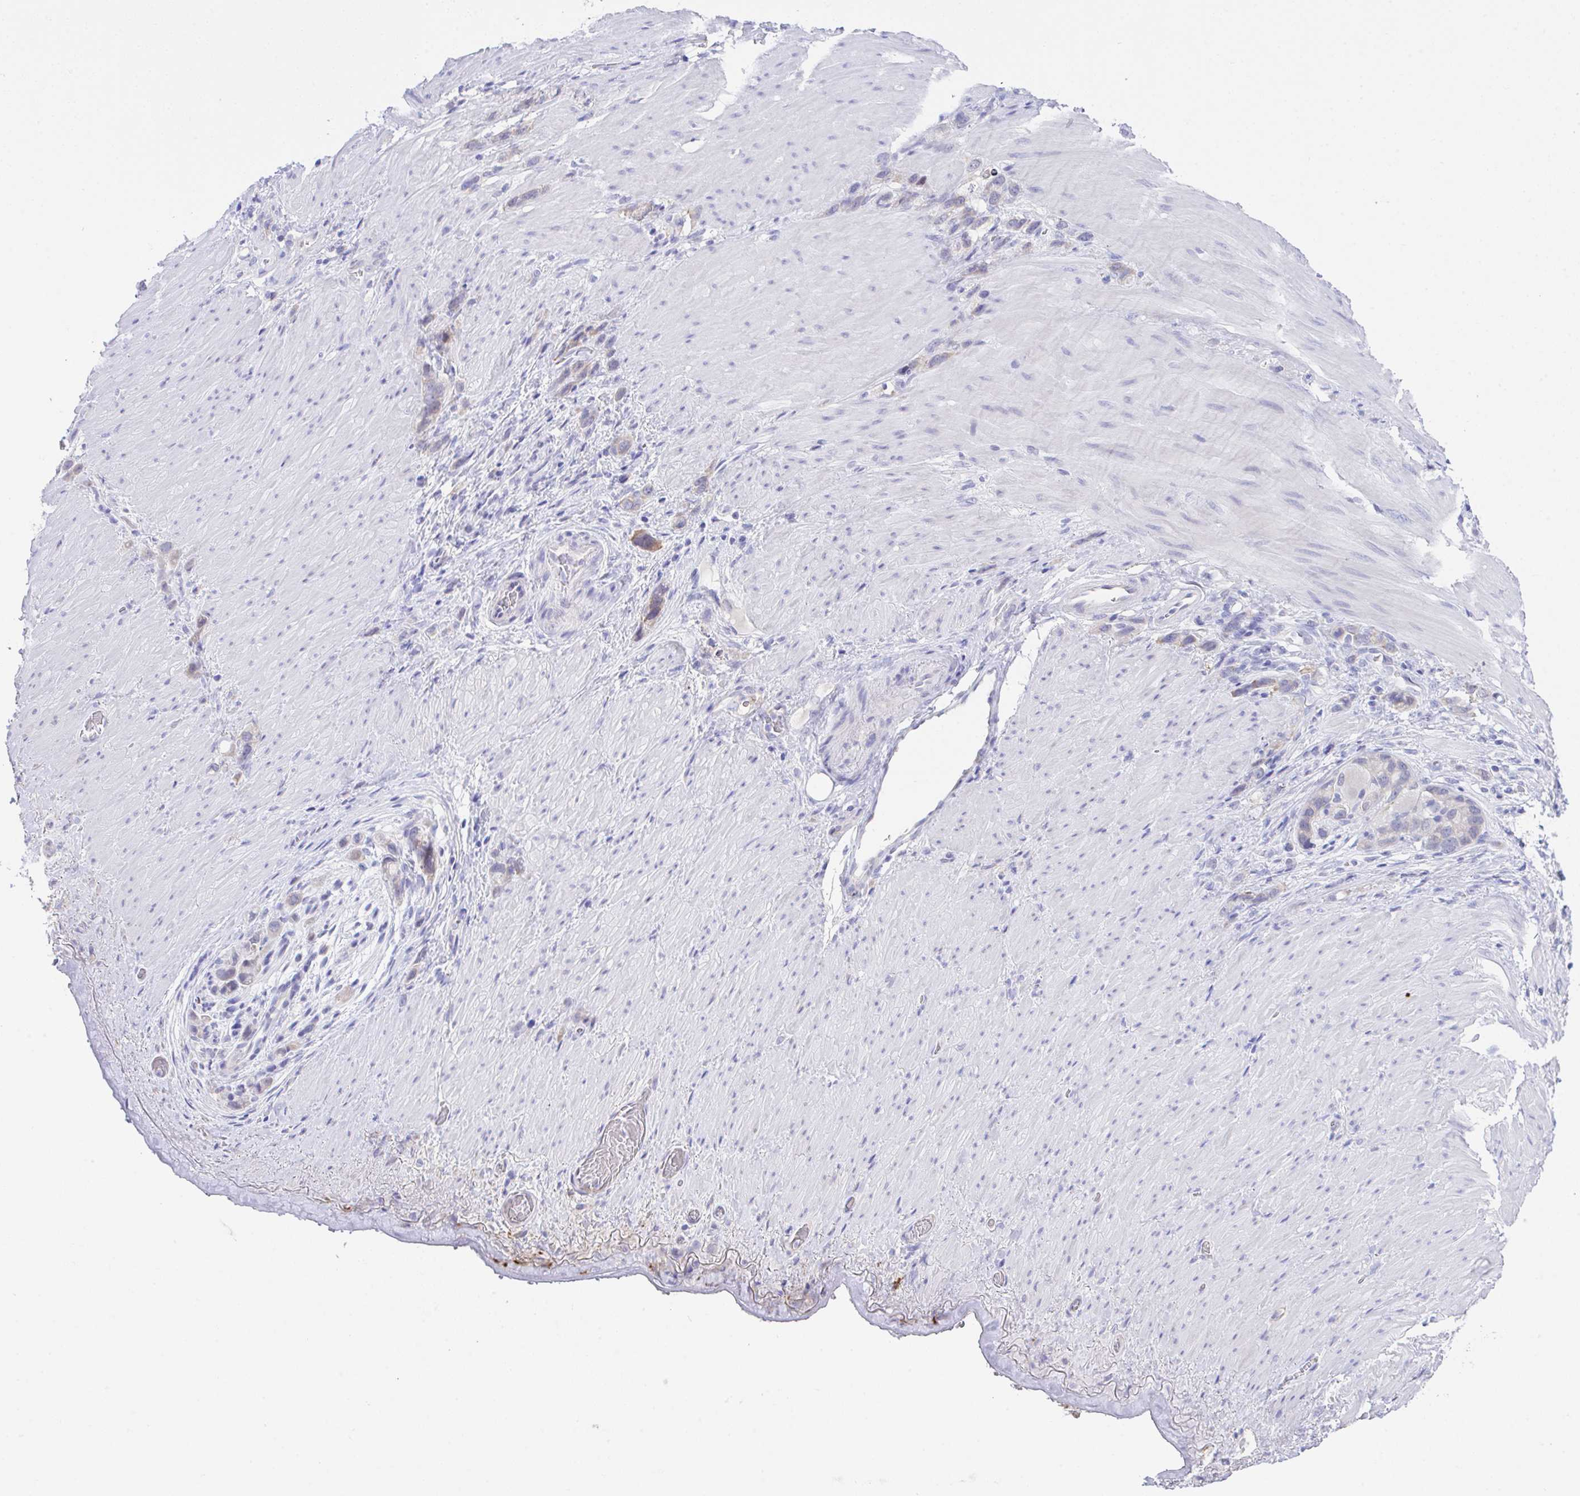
{"staining": {"intensity": "negative", "quantity": "none", "location": "none"}, "tissue": "stomach cancer", "cell_type": "Tumor cells", "image_type": "cancer", "snomed": [{"axis": "morphology", "description": "Adenocarcinoma, NOS"}, {"axis": "topography", "description": "Stomach"}], "caption": "There is no significant staining in tumor cells of stomach cancer.", "gene": "HOXB4", "patient": {"sex": "female", "age": 65}}